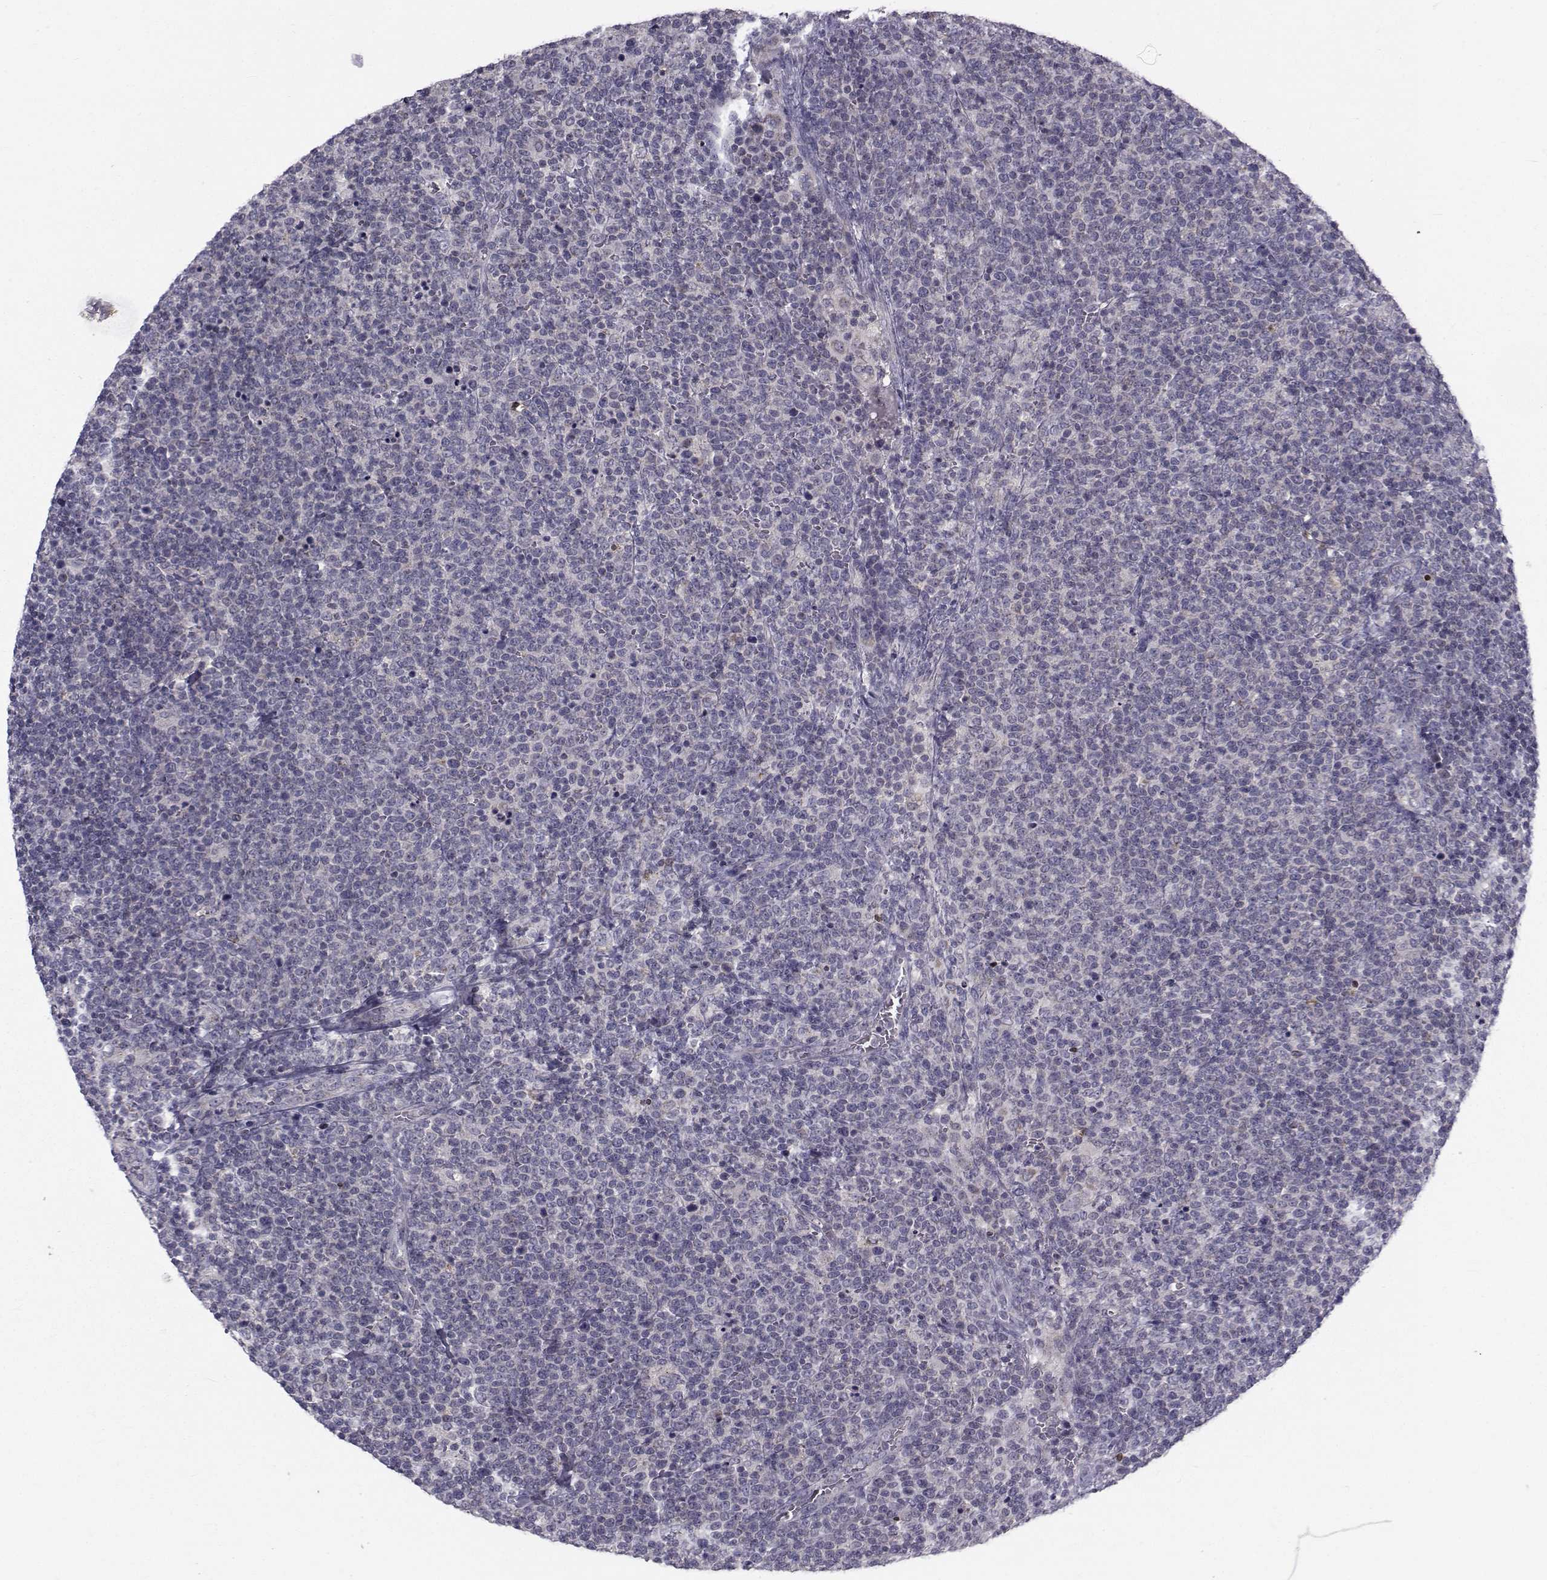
{"staining": {"intensity": "negative", "quantity": "none", "location": "none"}, "tissue": "lymphoma", "cell_type": "Tumor cells", "image_type": "cancer", "snomed": [{"axis": "morphology", "description": "Malignant lymphoma, non-Hodgkin's type, High grade"}, {"axis": "topography", "description": "Lymph node"}], "caption": "Malignant lymphoma, non-Hodgkin's type (high-grade) stained for a protein using immunohistochemistry (IHC) shows no staining tumor cells.", "gene": "ANGPT1", "patient": {"sex": "male", "age": 61}}